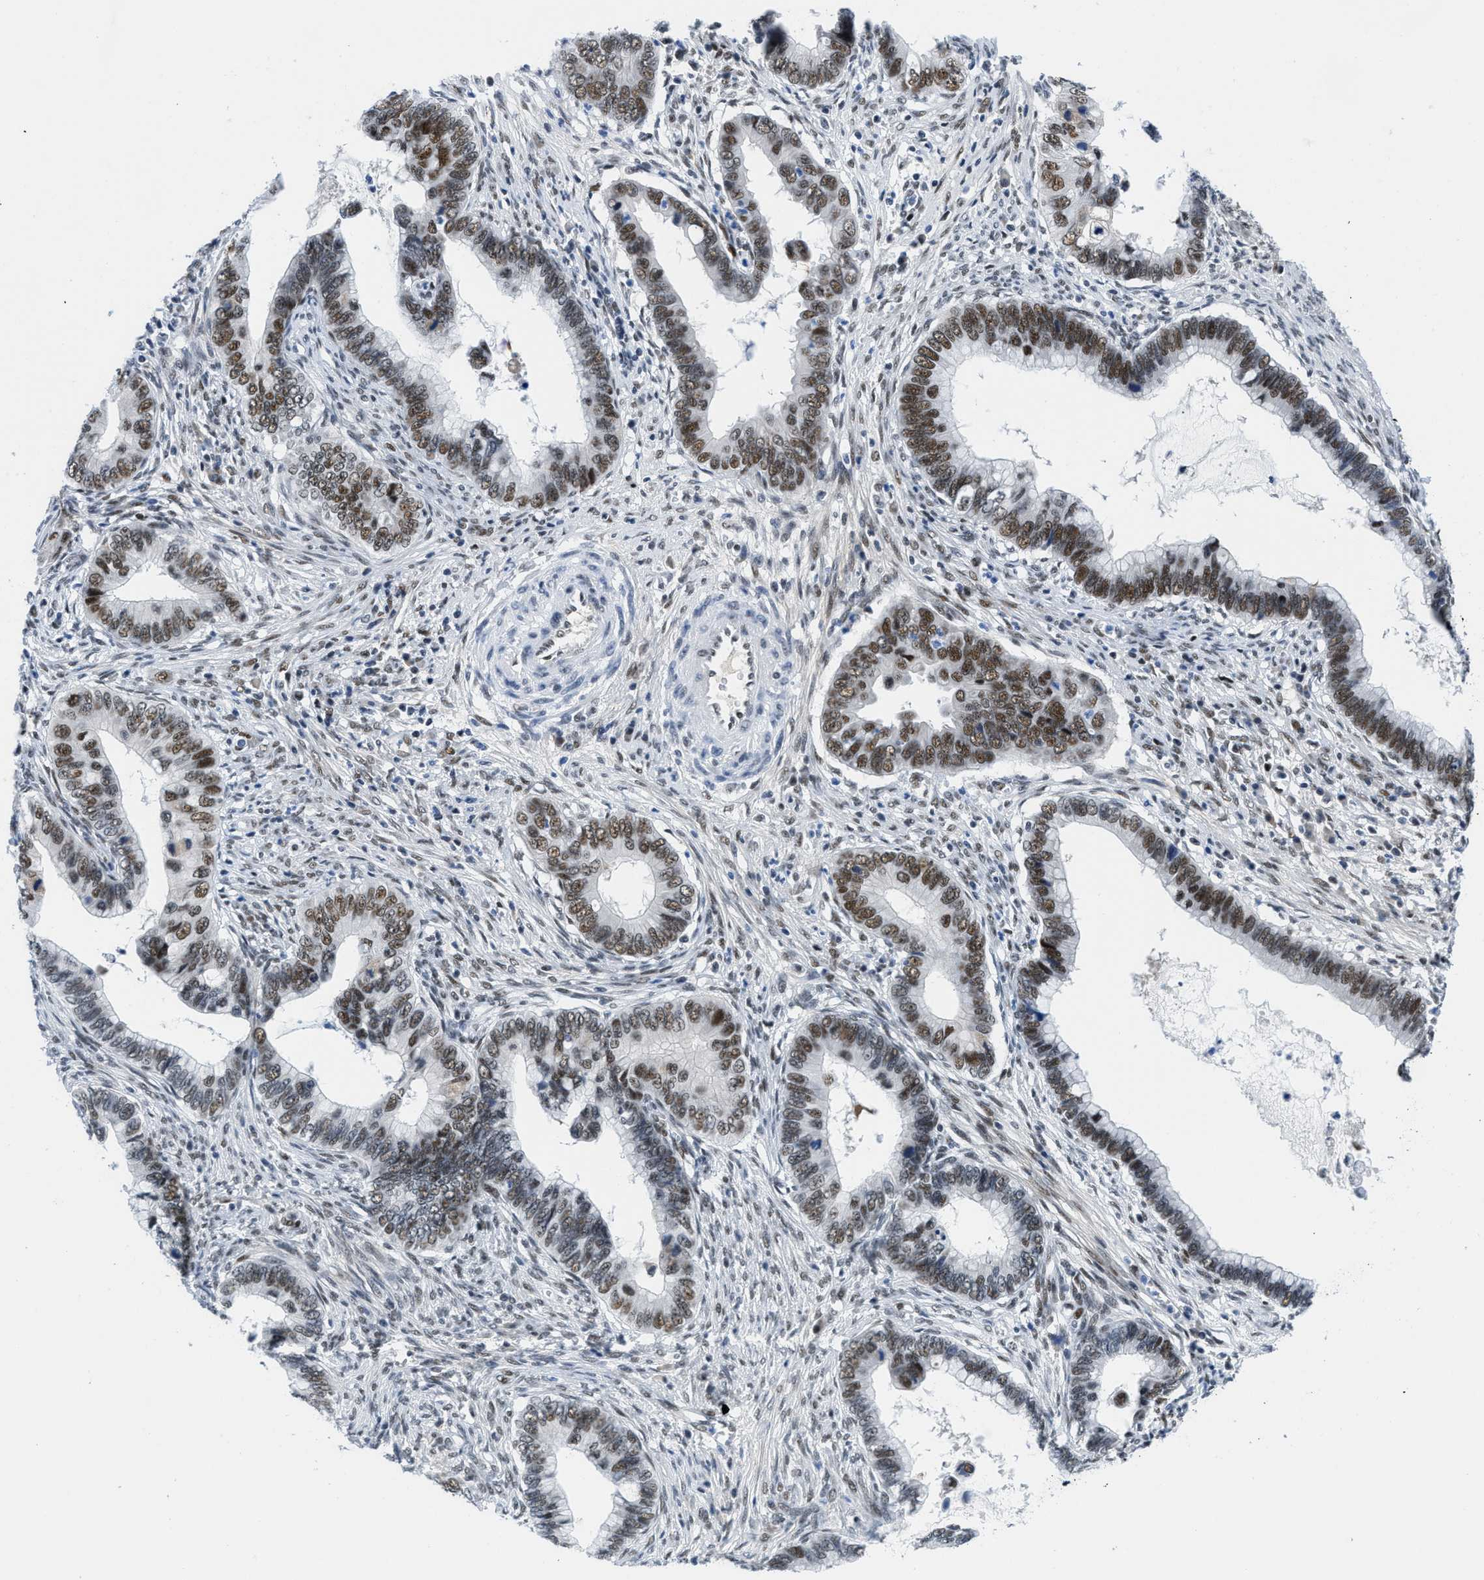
{"staining": {"intensity": "moderate", "quantity": ">75%", "location": "nuclear"}, "tissue": "cervical cancer", "cell_type": "Tumor cells", "image_type": "cancer", "snomed": [{"axis": "morphology", "description": "Adenocarcinoma, NOS"}, {"axis": "topography", "description": "Cervix"}], "caption": "Human cervical cancer (adenocarcinoma) stained with a protein marker demonstrates moderate staining in tumor cells.", "gene": "SMARCAD1", "patient": {"sex": "female", "age": 44}}